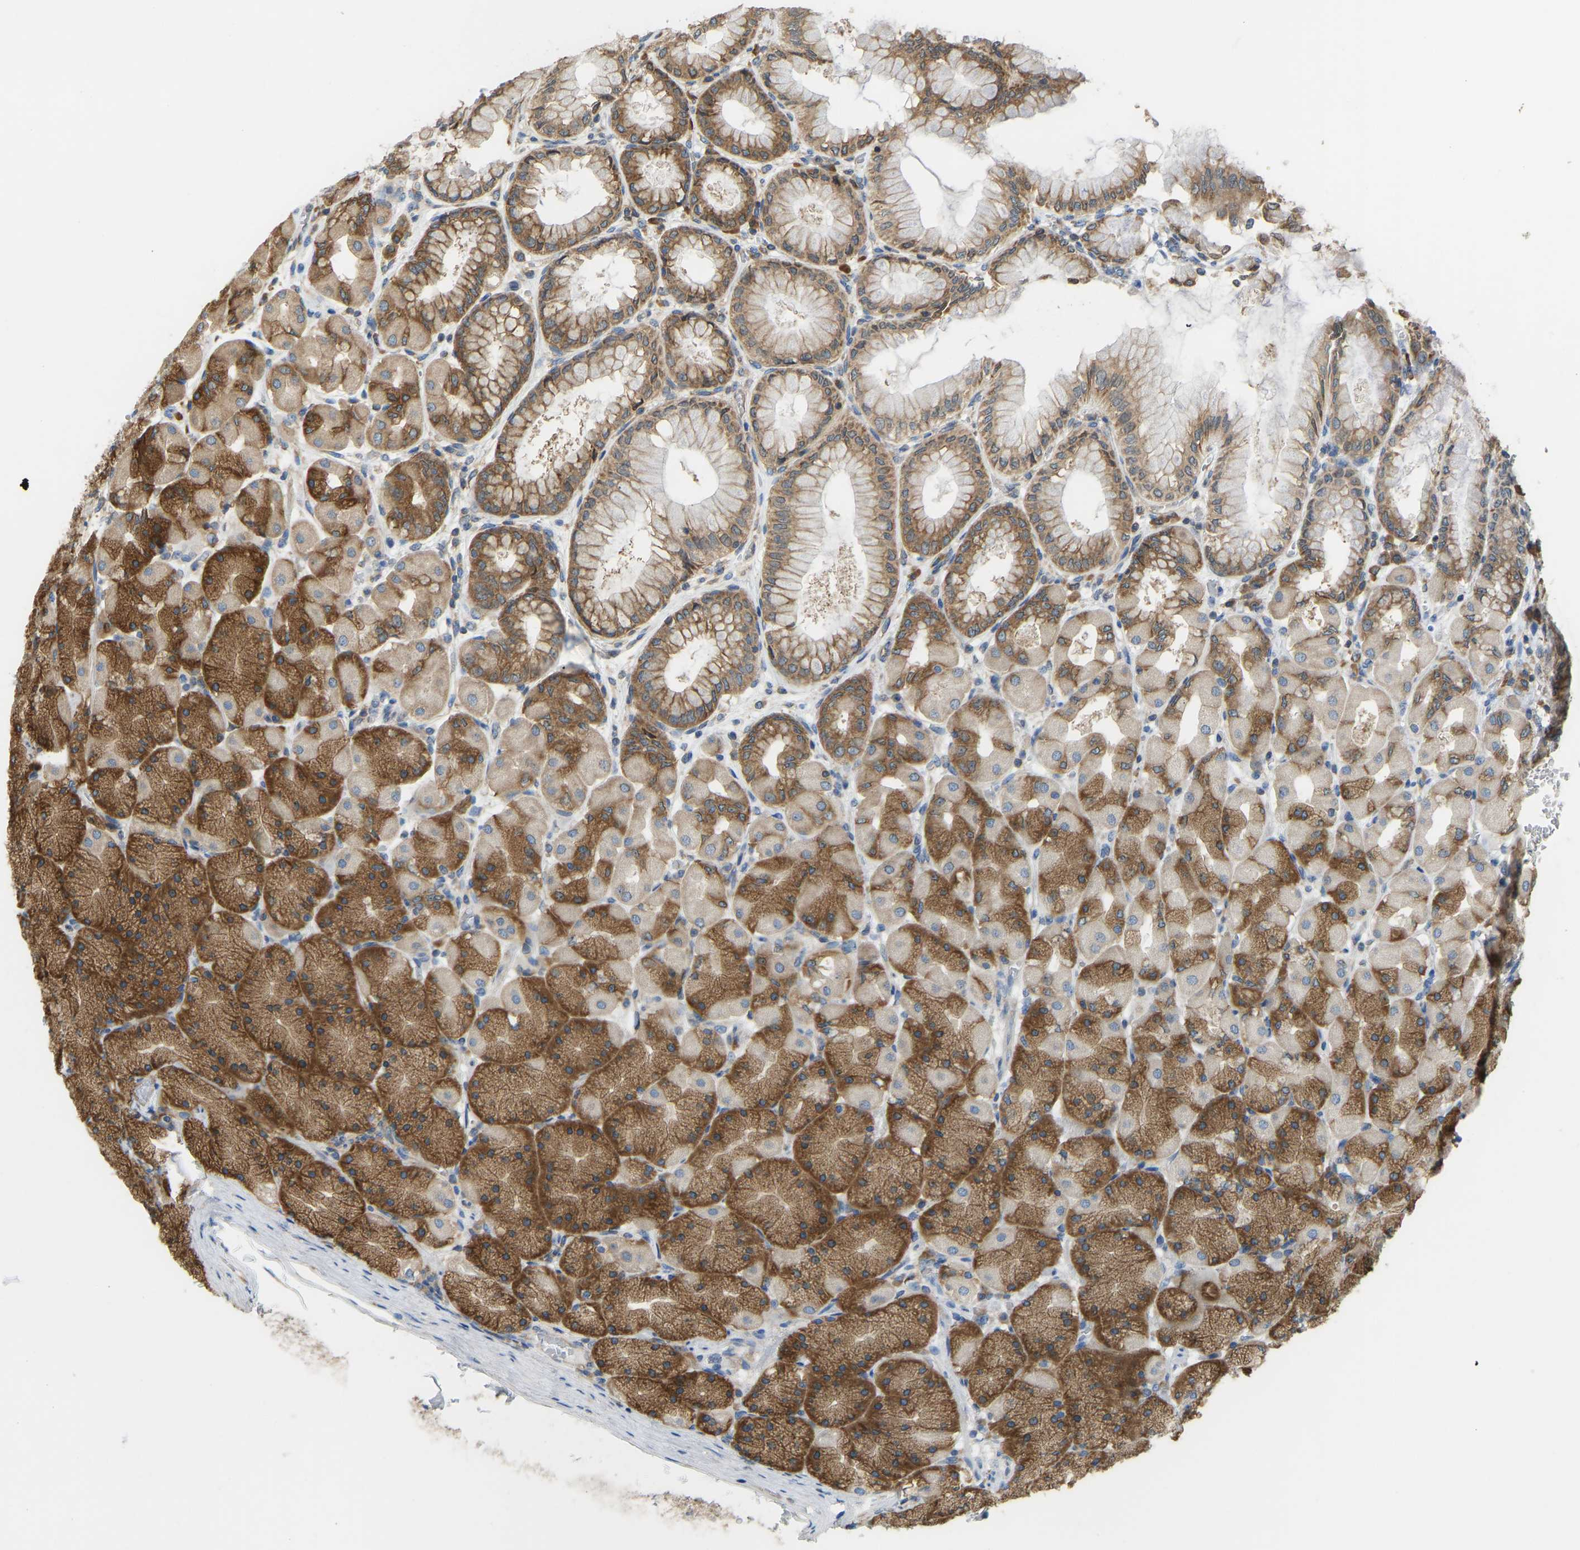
{"staining": {"intensity": "strong", "quantity": ">75%", "location": "cytoplasmic/membranous"}, "tissue": "stomach", "cell_type": "Glandular cells", "image_type": "normal", "snomed": [{"axis": "morphology", "description": "Normal tissue, NOS"}, {"axis": "topography", "description": "Stomach, upper"}], "caption": "IHC (DAB (3,3'-diaminobenzidine)) staining of normal human stomach reveals strong cytoplasmic/membranous protein staining in about >75% of glandular cells.", "gene": "RPS6KB2", "patient": {"sex": "female", "age": 56}}